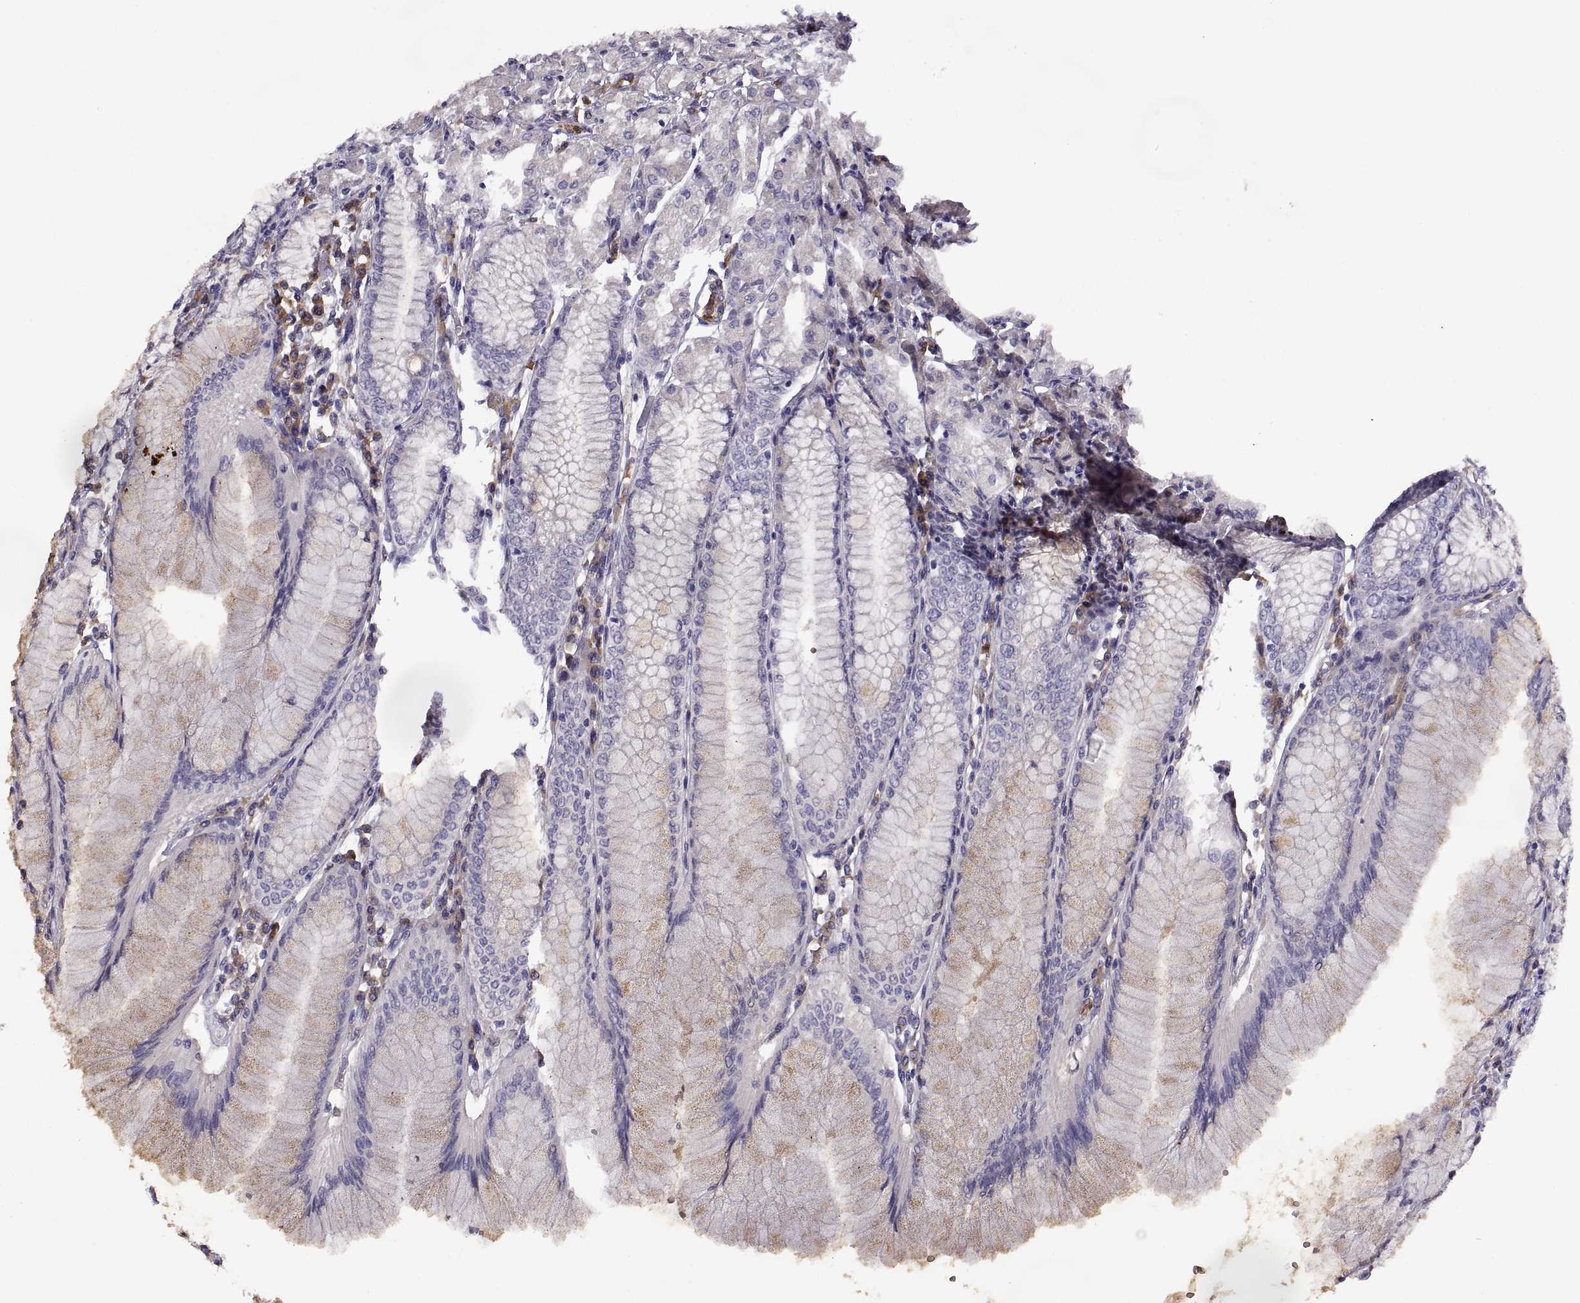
{"staining": {"intensity": "negative", "quantity": "none", "location": "none"}, "tissue": "stomach", "cell_type": "Glandular cells", "image_type": "normal", "snomed": [{"axis": "morphology", "description": "Normal tissue, NOS"}, {"axis": "topography", "description": "Skeletal muscle"}, {"axis": "topography", "description": "Stomach"}], "caption": "Human stomach stained for a protein using immunohistochemistry (IHC) exhibits no expression in glandular cells.", "gene": "DOK3", "patient": {"sex": "female", "age": 57}}